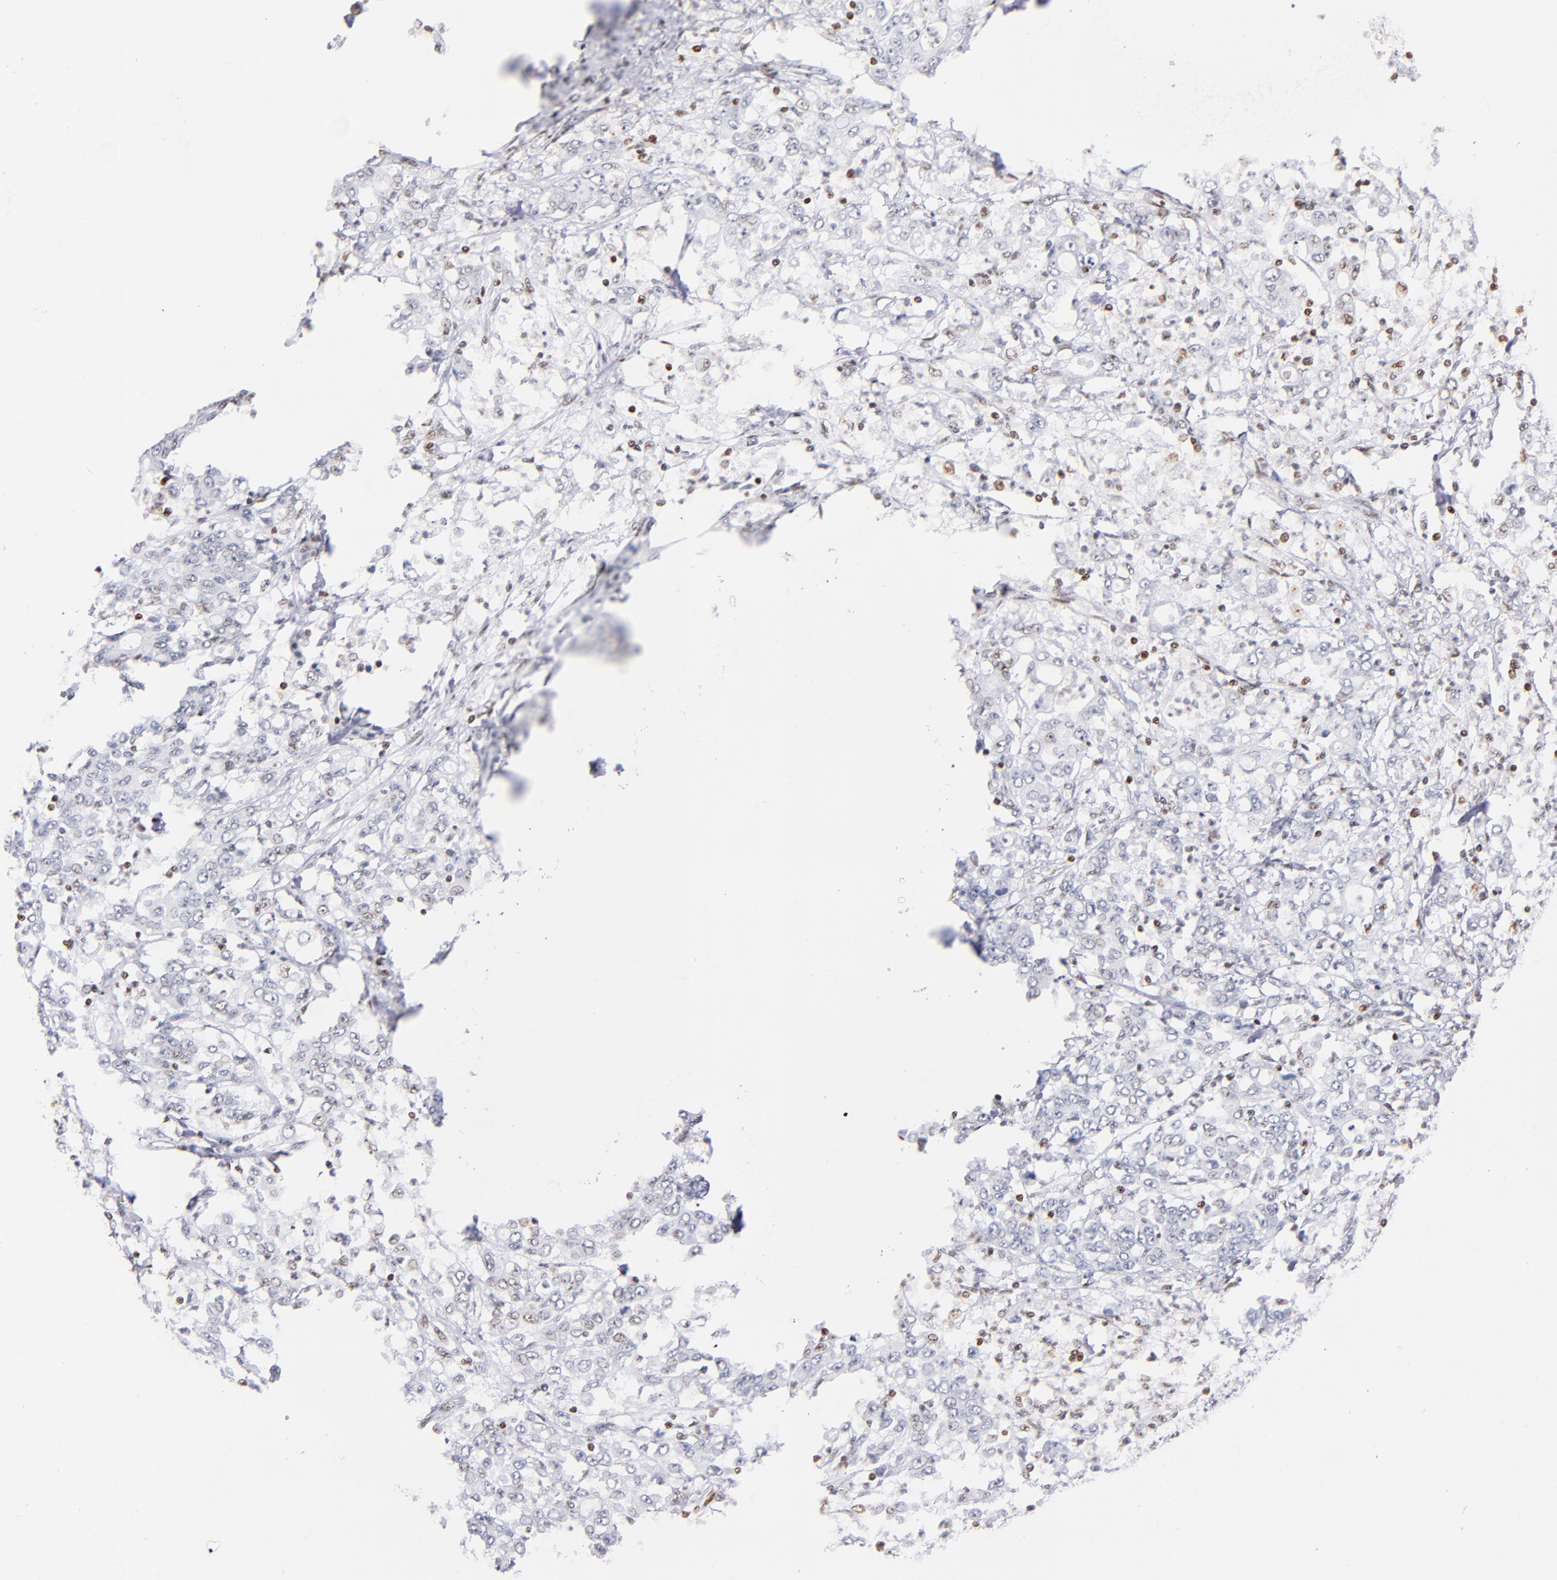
{"staining": {"intensity": "negative", "quantity": "none", "location": "none"}, "tissue": "stomach cancer", "cell_type": "Tumor cells", "image_type": "cancer", "snomed": [{"axis": "morphology", "description": "Adenocarcinoma, NOS"}, {"axis": "topography", "description": "Stomach, lower"}], "caption": "Immunohistochemical staining of adenocarcinoma (stomach) exhibits no significant positivity in tumor cells.", "gene": "IFI16", "patient": {"sex": "female", "age": 71}}